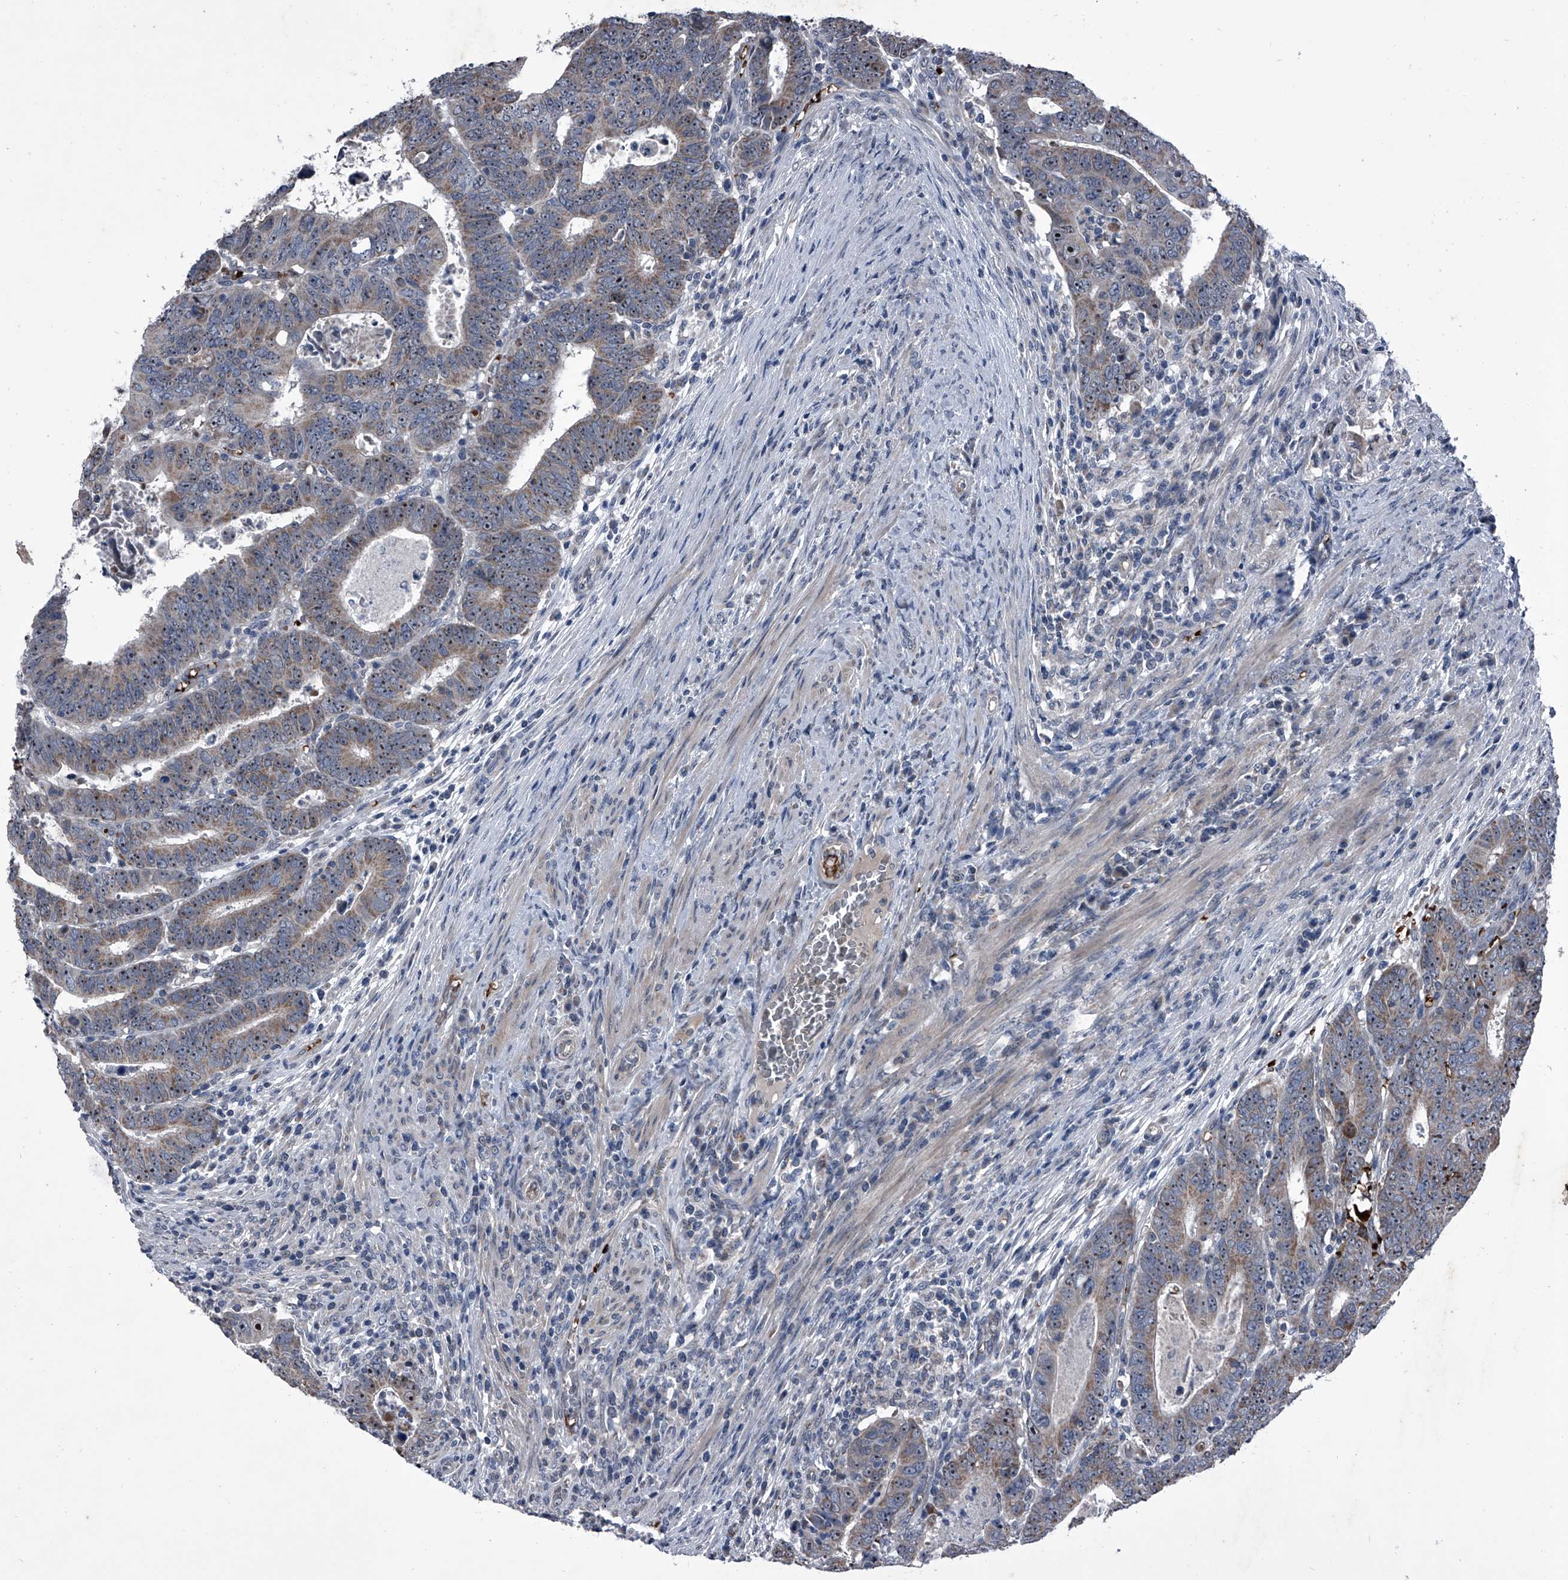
{"staining": {"intensity": "moderate", "quantity": ">75%", "location": "cytoplasmic/membranous,nuclear"}, "tissue": "colorectal cancer", "cell_type": "Tumor cells", "image_type": "cancer", "snomed": [{"axis": "morphology", "description": "Normal tissue, NOS"}, {"axis": "morphology", "description": "Adenocarcinoma, NOS"}, {"axis": "topography", "description": "Rectum"}], "caption": "Protein expression analysis of human colorectal cancer reveals moderate cytoplasmic/membranous and nuclear positivity in approximately >75% of tumor cells.", "gene": "CEP85L", "patient": {"sex": "female", "age": 65}}